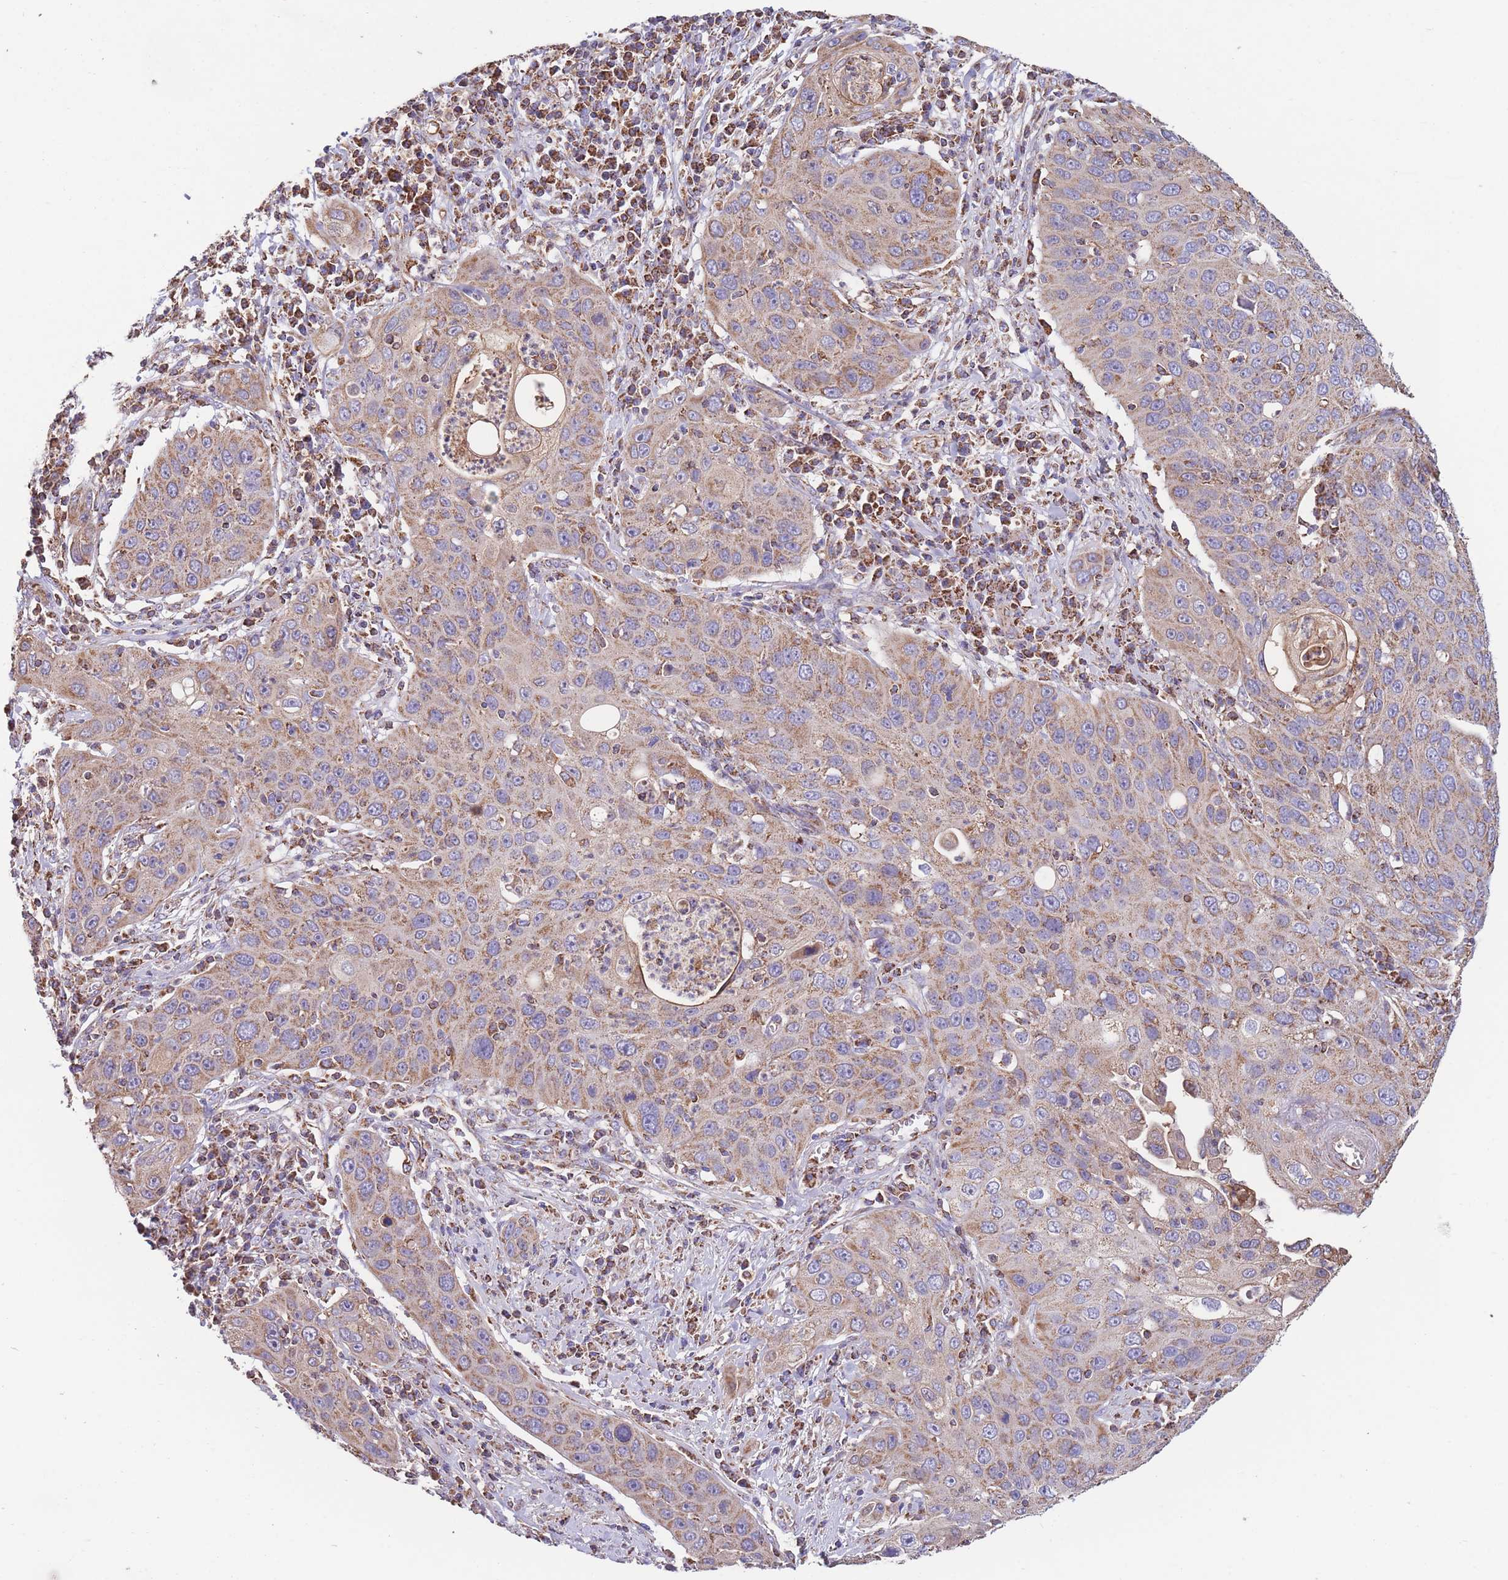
{"staining": {"intensity": "moderate", "quantity": "25%-75%", "location": "cytoplasmic/membranous"}, "tissue": "cervical cancer", "cell_type": "Tumor cells", "image_type": "cancer", "snomed": [{"axis": "morphology", "description": "Squamous cell carcinoma, NOS"}, {"axis": "topography", "description": "Cervix"}], "caption": "Brown immunohistochemical staining in human cervical squamous cell carcinoma reveals moderate cytoplasmic/membranous positivity in about 25%-75% of tumor cells. (DAB = brown stain, brightfield microscopy at high magnification).", "gene": "FKBP8", "patient": {"sex": "female", "age": 36}}